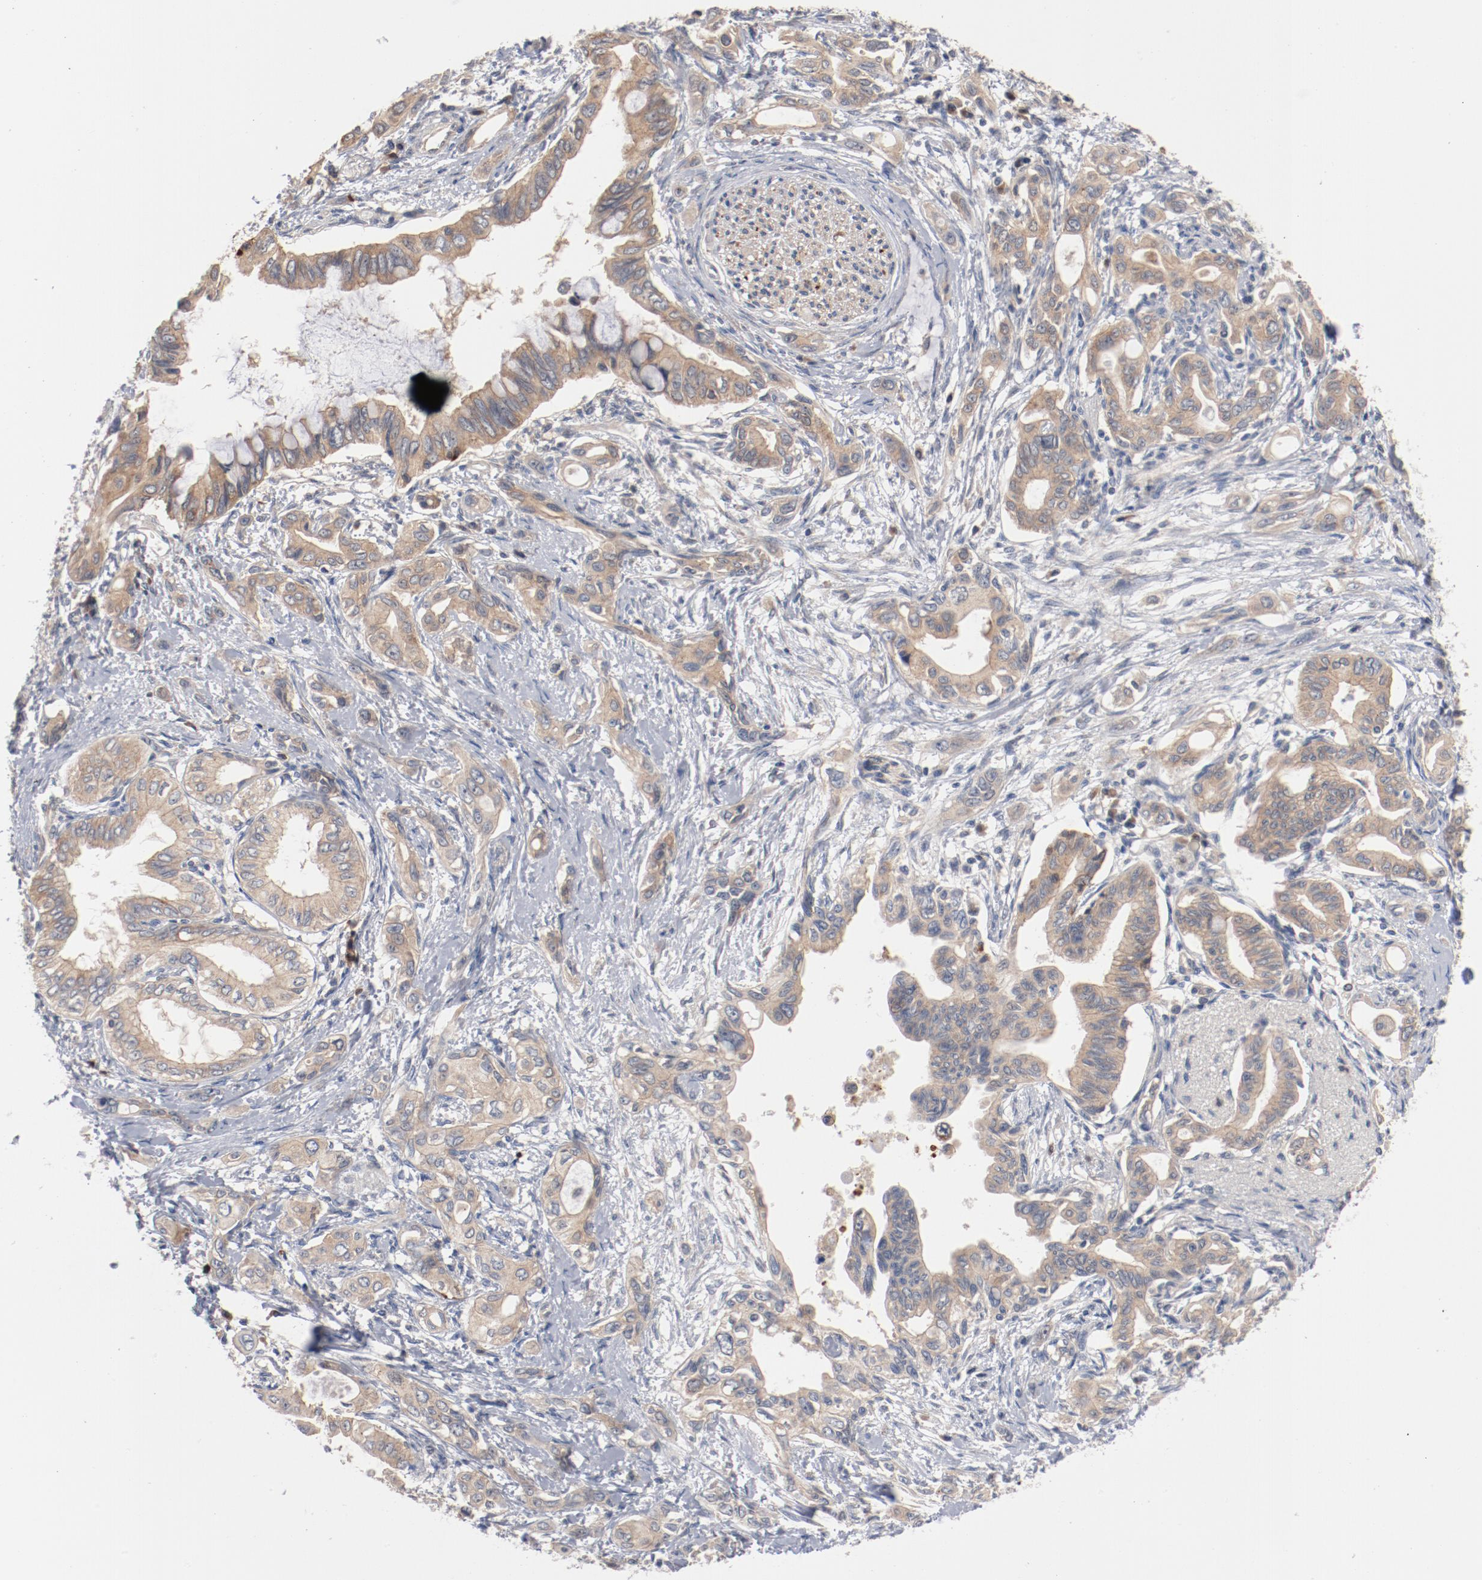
{"staining": {"intensity": "moderate", "quantity": ">75%", "location": "cytoplasmic/membranous"}, "tissue": "pancreatic cancer", "cell_type": "Tumor cells", "image_type": "cancer", "snomed": [{"axis": "morphology", "description": "Adenocarcinoma, NOS"}, {"axis": "topography", "description": "Pancreas"}], "caption": "Adenocarcinoma (pancreatic) stained for a protein (brown) demonstrates moderate cytoplasmic/membranous positive positivity in about >75% of tumor cells.", "gene": "RNASE11", "patient": {"sex": "female", "age": 60}}